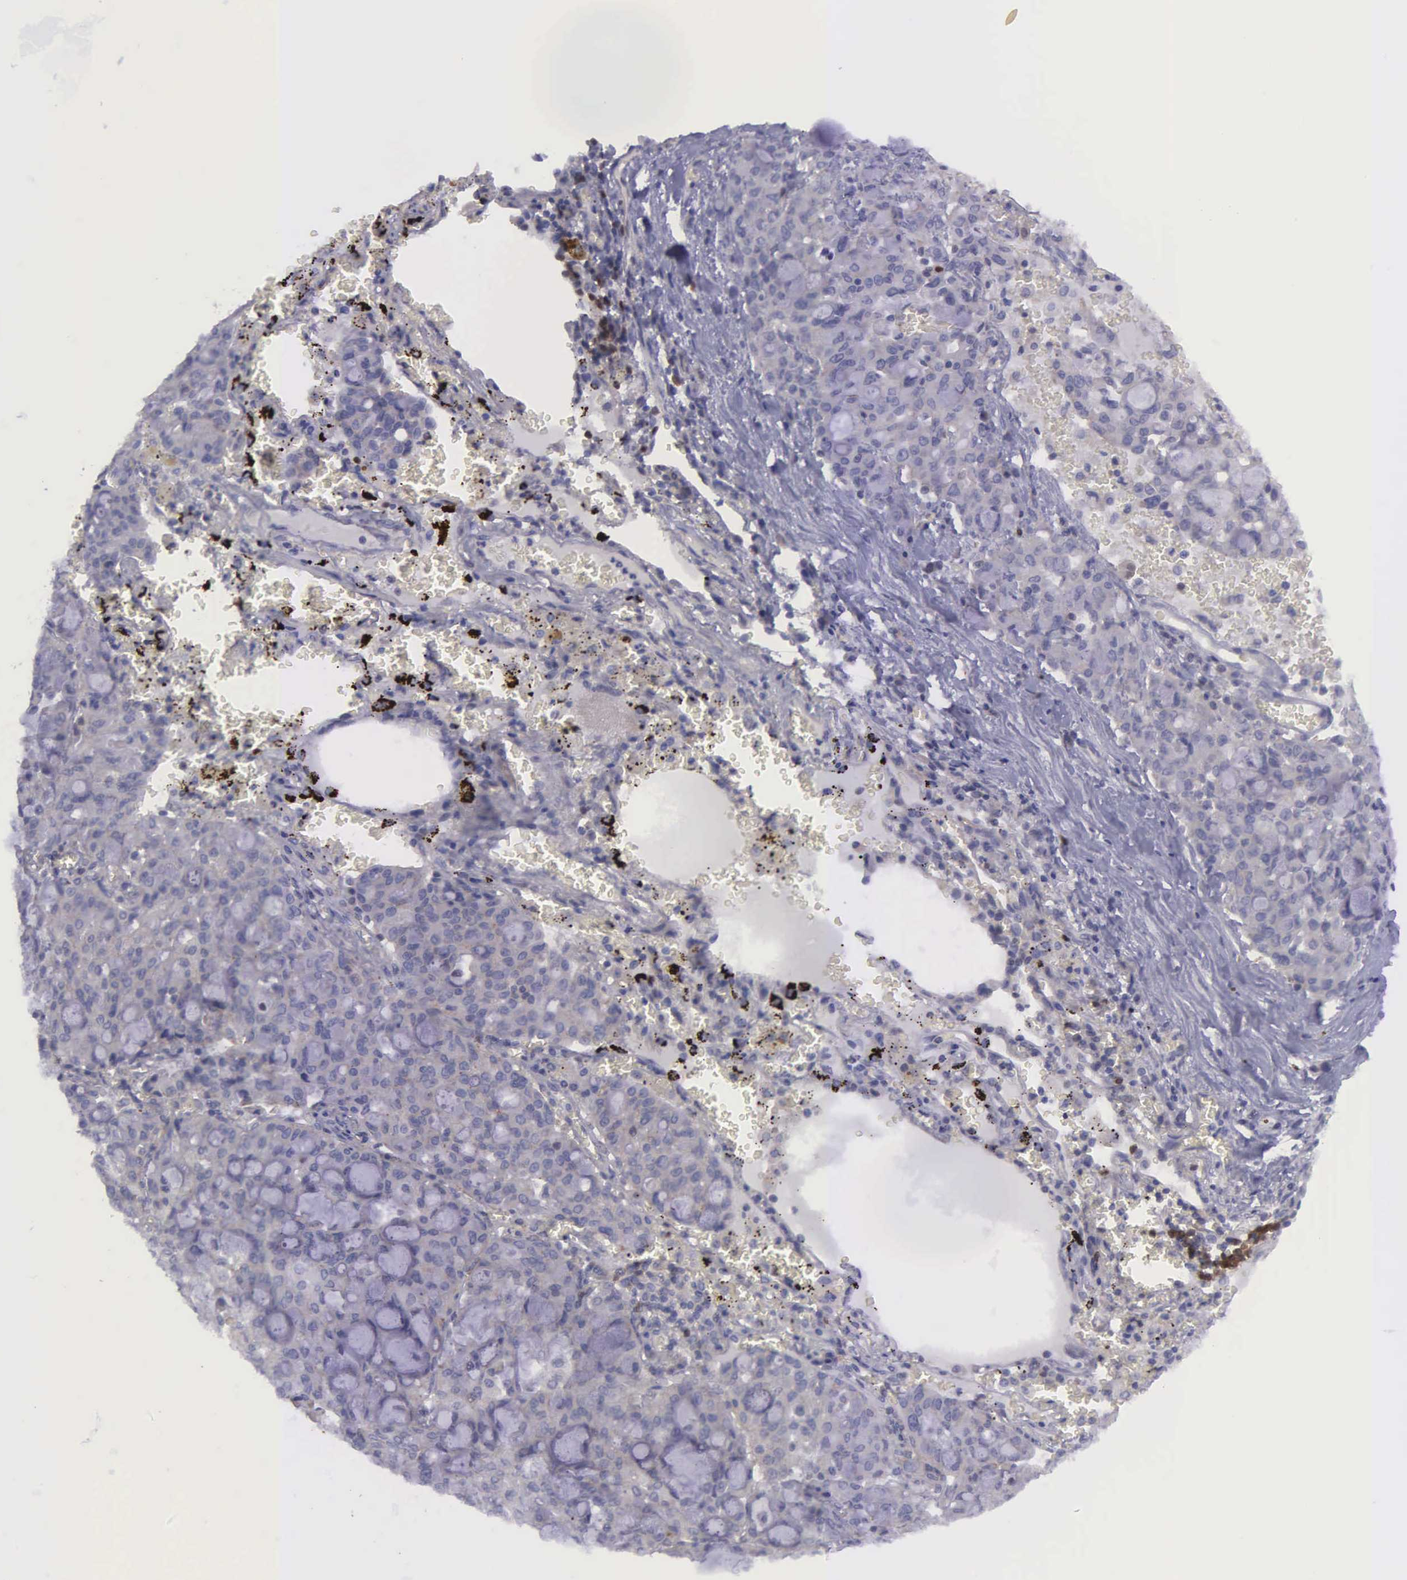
{"staining": {"intensity": "negative", "quantity": "none", "location": "none"}, "tissue": "lung cancer", "cell_type": "Tumor cells", "image_type": "cancer", "snomed": [{"axis": "morphology", "description": "Adenocarcinoma, NOS"}, {"axis": "topography", "description": "Lung"}], "caption": "Immunohistochemistry image of human adenocarcinoma (lung) stained for a protein (brown), which reveals no expression in tumor cells. The staining is performed using DAB brown chromogen with nuclei counter-stained in using hematoxylin.", "gene": "MICAL3", "patient": {"sex": "female", "age": 44}}